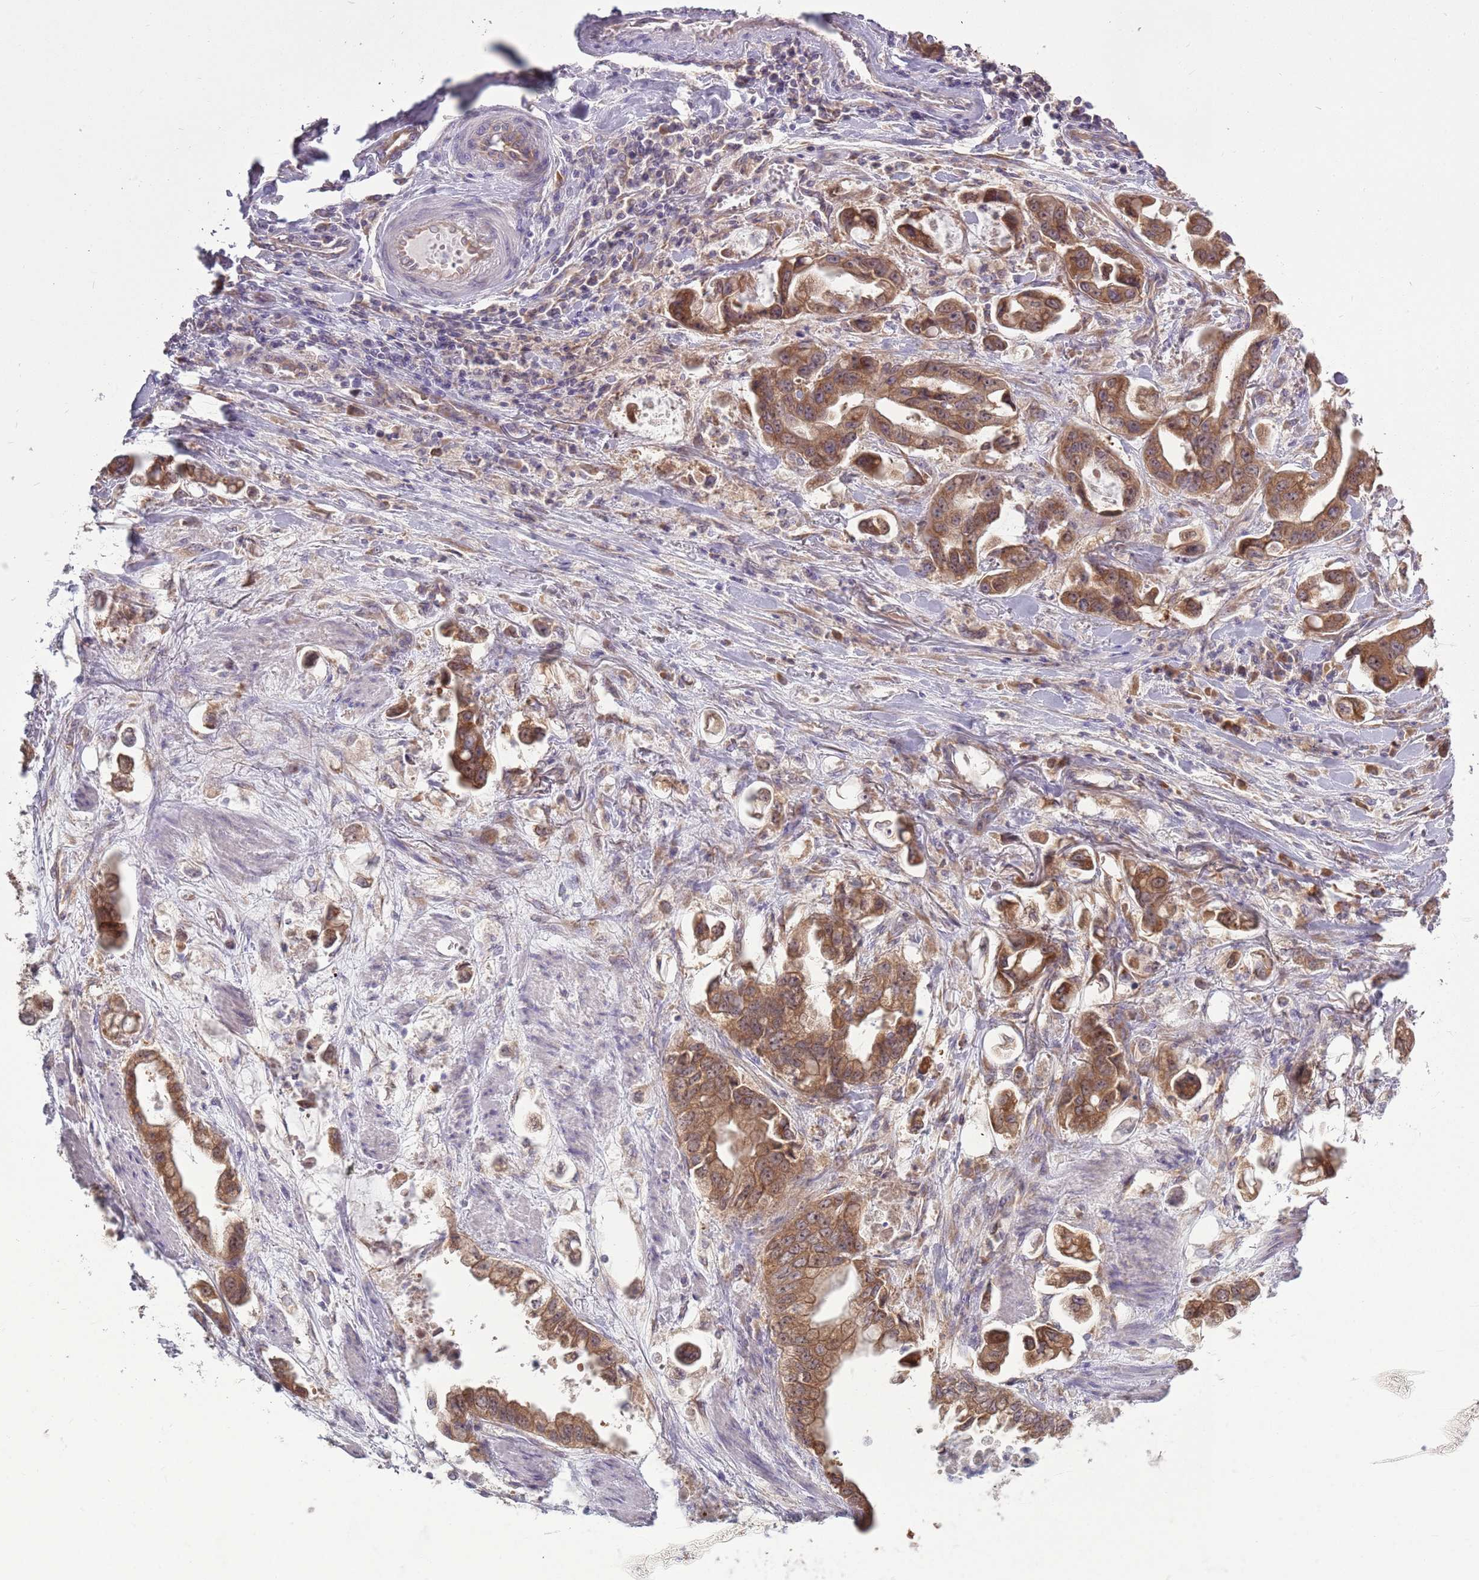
{"staining": {"intensity": "strong", "quantity": ">75%", "location": "cytoplasmic/membranous"}, "tissue": "stomach cancer", "cell_type": "Tumor cells", "image_type": "cancer", "snomed": [{"axis": "morphology", "description": "Adenocarcinoma, NOS"}, {"axis": "topography", "description": "Stomach"}], "caption": "IHC histopathology image of neoplastic tissue: human stomach cancer stained using immunohistochemistry (IHC) shows high levels of strong protein expression localized specifically in the cytoplasmic/membranous of tumor cells, appearing as a cytoplasmic/membranous brown color.", "gene": "RPL17-C18orf32", "patient": {"sex": "male", "age": 62}}